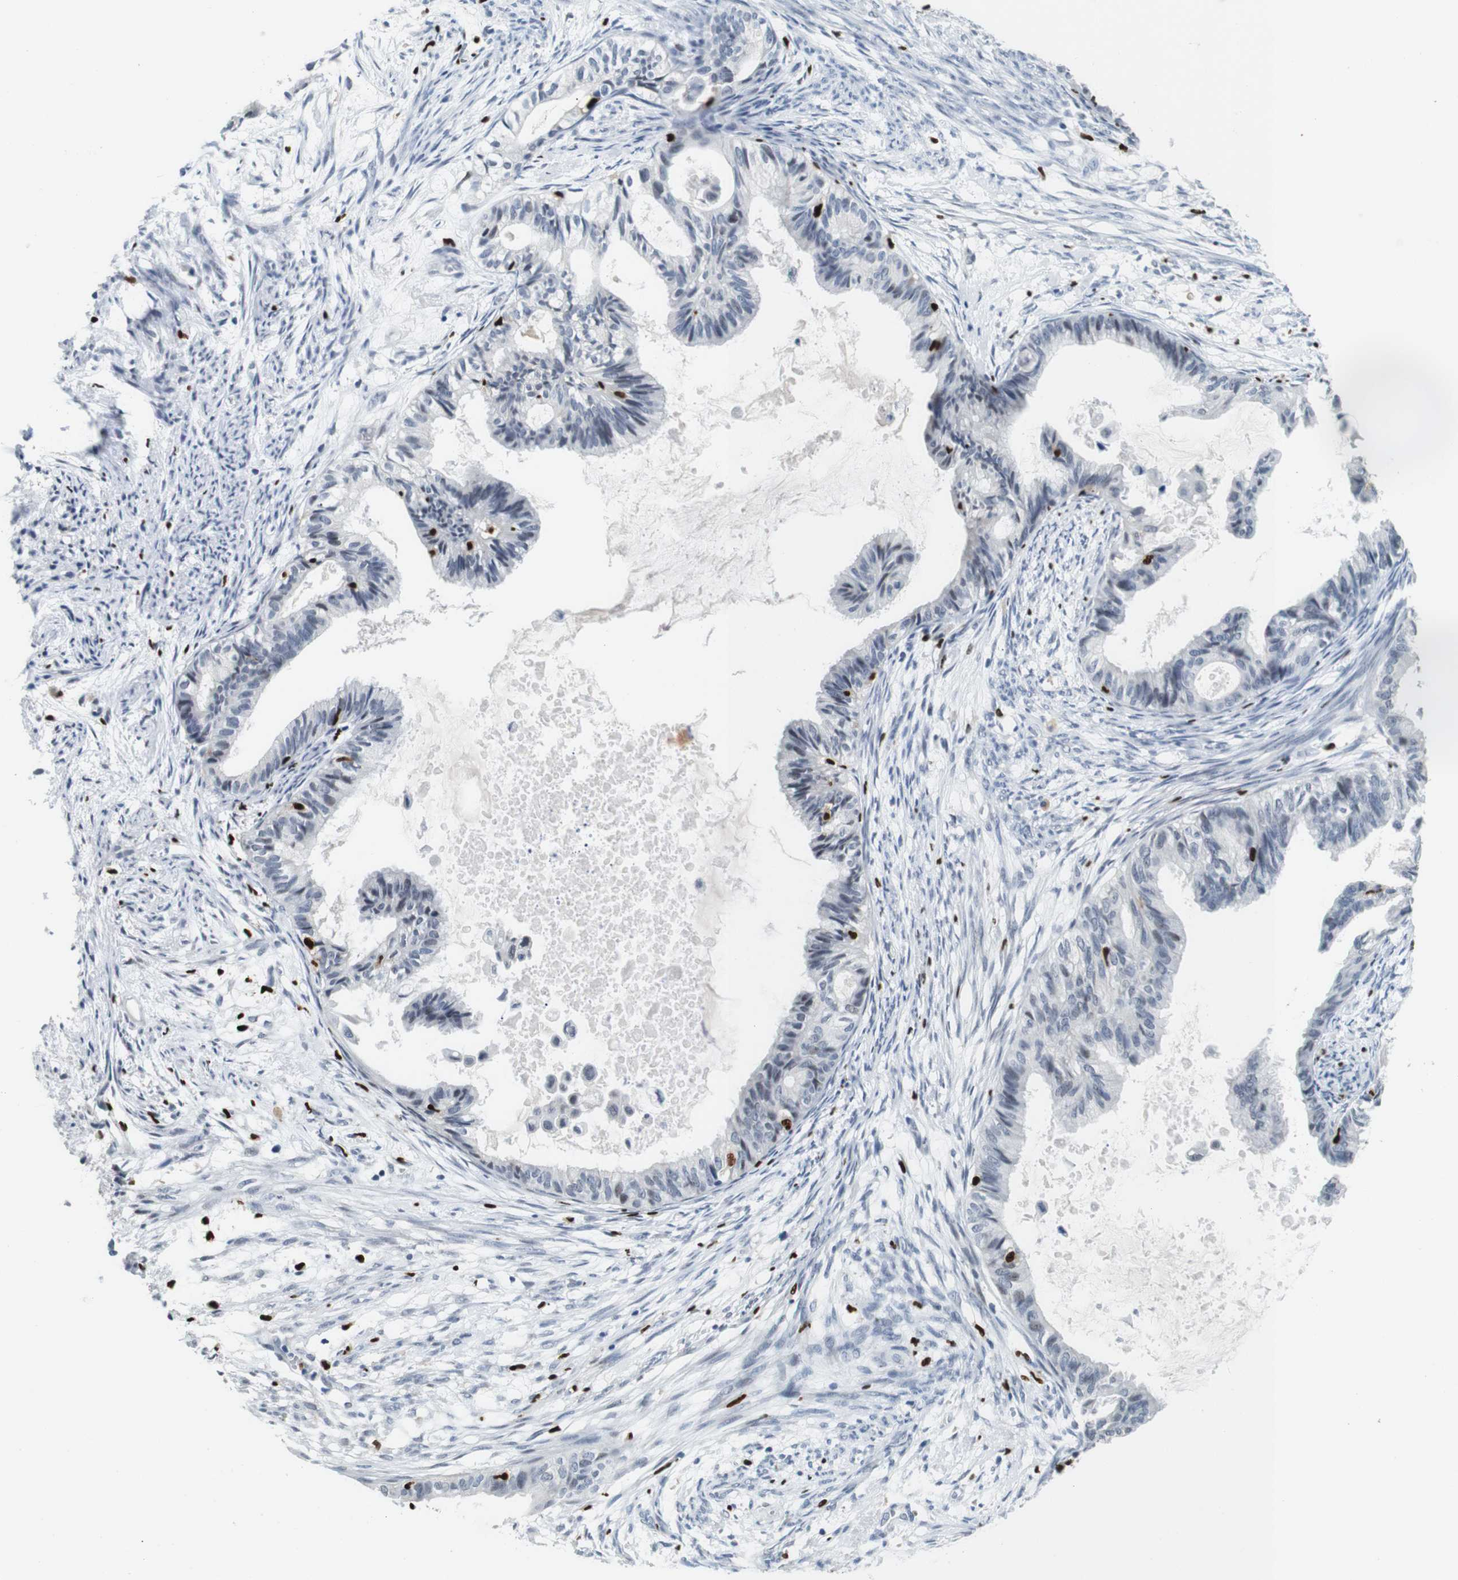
{"staining": {"intensity": "negative", "quantity": "none", "location": "none"}, "tissue": "cervical cancer", "cell_type": "Tumor cells", "image_type": "cancer", "snomed": [{"axis": "morphology", "description": "Normal tissue, NOS"}, {"axis": "morphology", "description": "Adenocarcinoma, NOS"}, {"axis": "topography", "description": "Cervix"}, {"axis": "topography", "description": "Endometrium"}], "caption": "IHC histopathology image of neoplastic tissue: human cervical cancer (adenocarcinoma) stained with DAB (3,3'-diaminobenzidine) shows no significant protein expression in tumor cells.", "gene": "IRF8", "patient": {"sex": "female", "age": 86}}